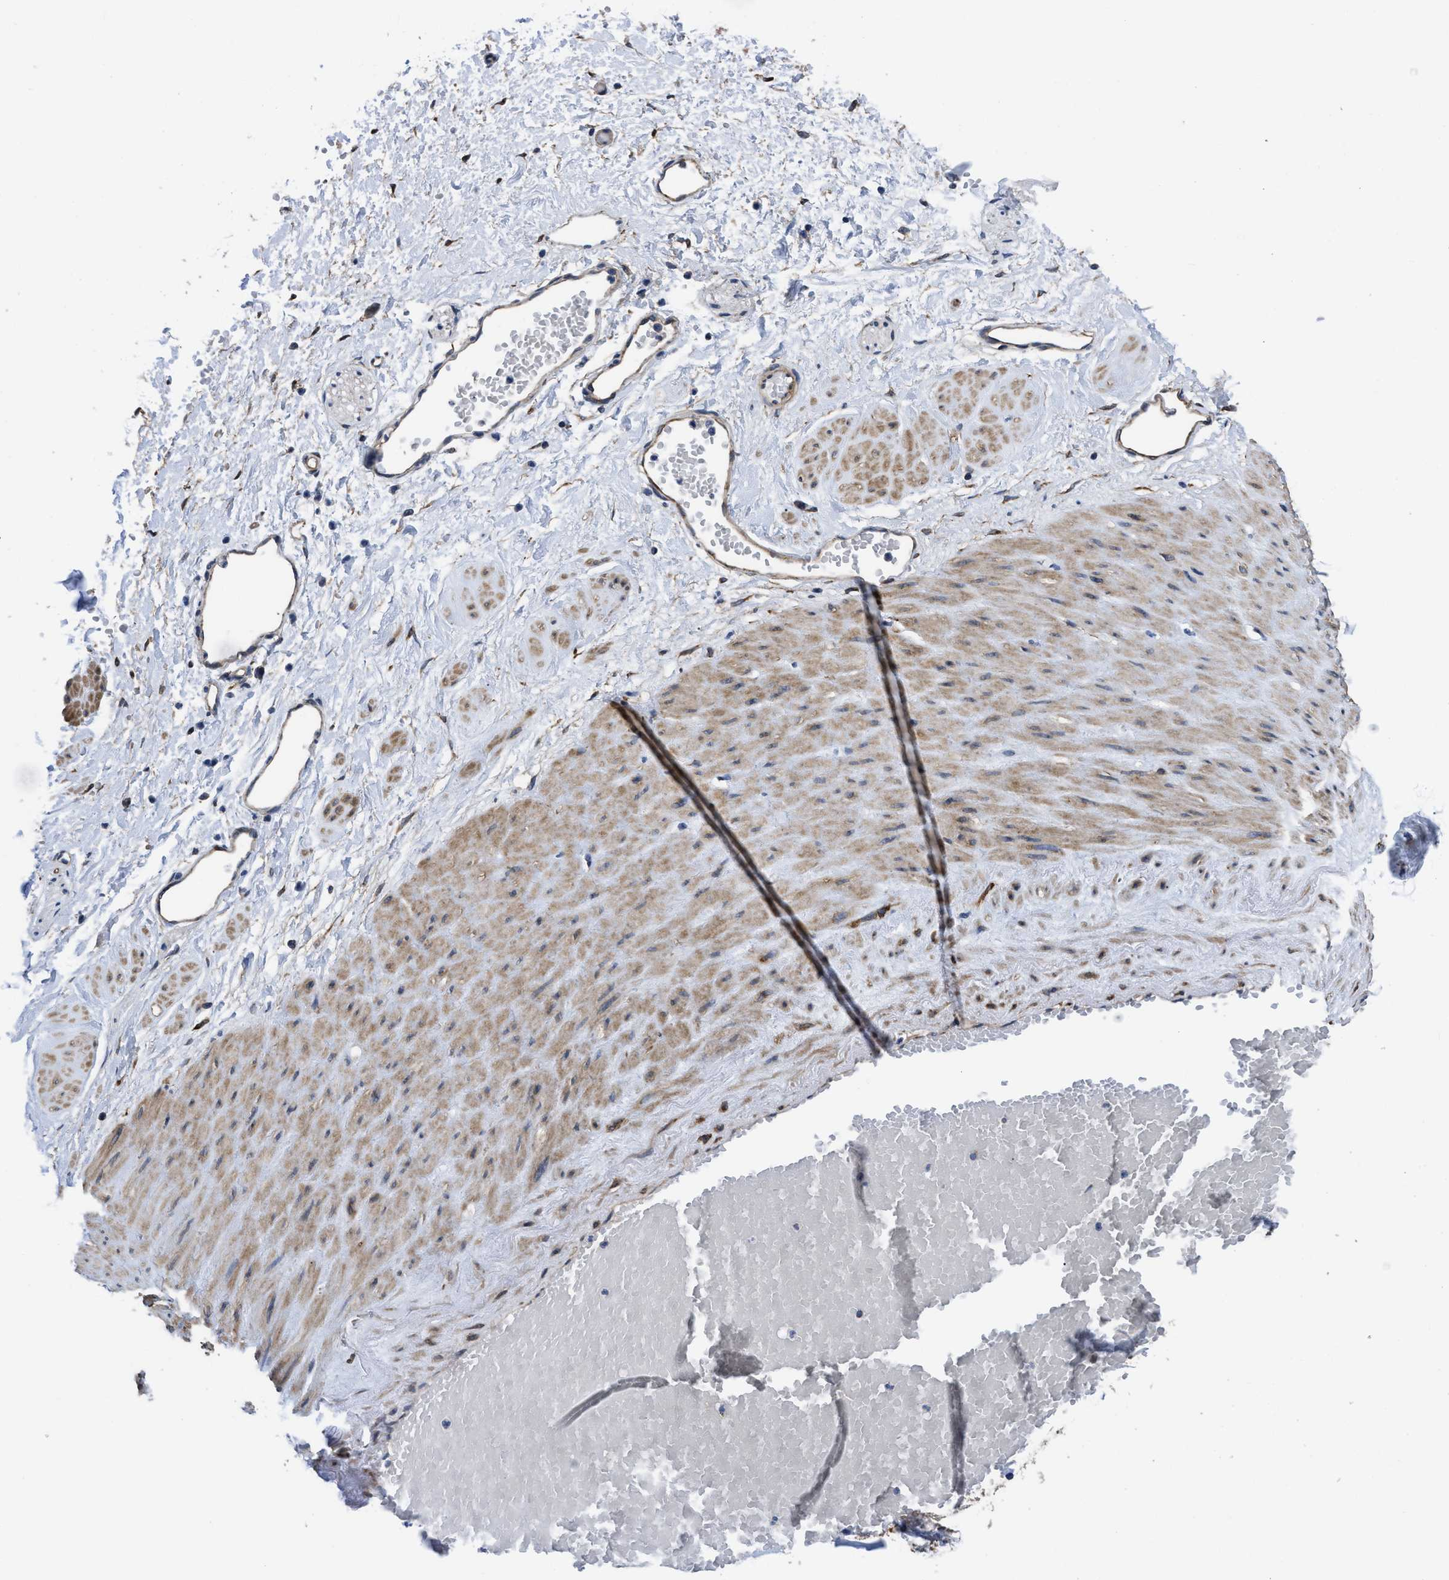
{"staining": {"intensity": "negative", "quantity": "none", "location": "none"}, "tissue": "adipose tissue", "cell_type": "Adipocytes", "image_type": "normal", "snomed": [{"axis": "morphology", "description": "Normal tissue, NOS"}, {"axis": "topography", "description": "Soft tissue"}, {"axis": "topography", "description": "Vascular tissue"}], "caption": "This image is of benign adipose tissue stained with IHC to label a protein in brown with the nuclei are counter-stained blue. There is no positivity in adipocytes.", "gene": "SQLE", "patient": {"sex": "female", "age": 35}}